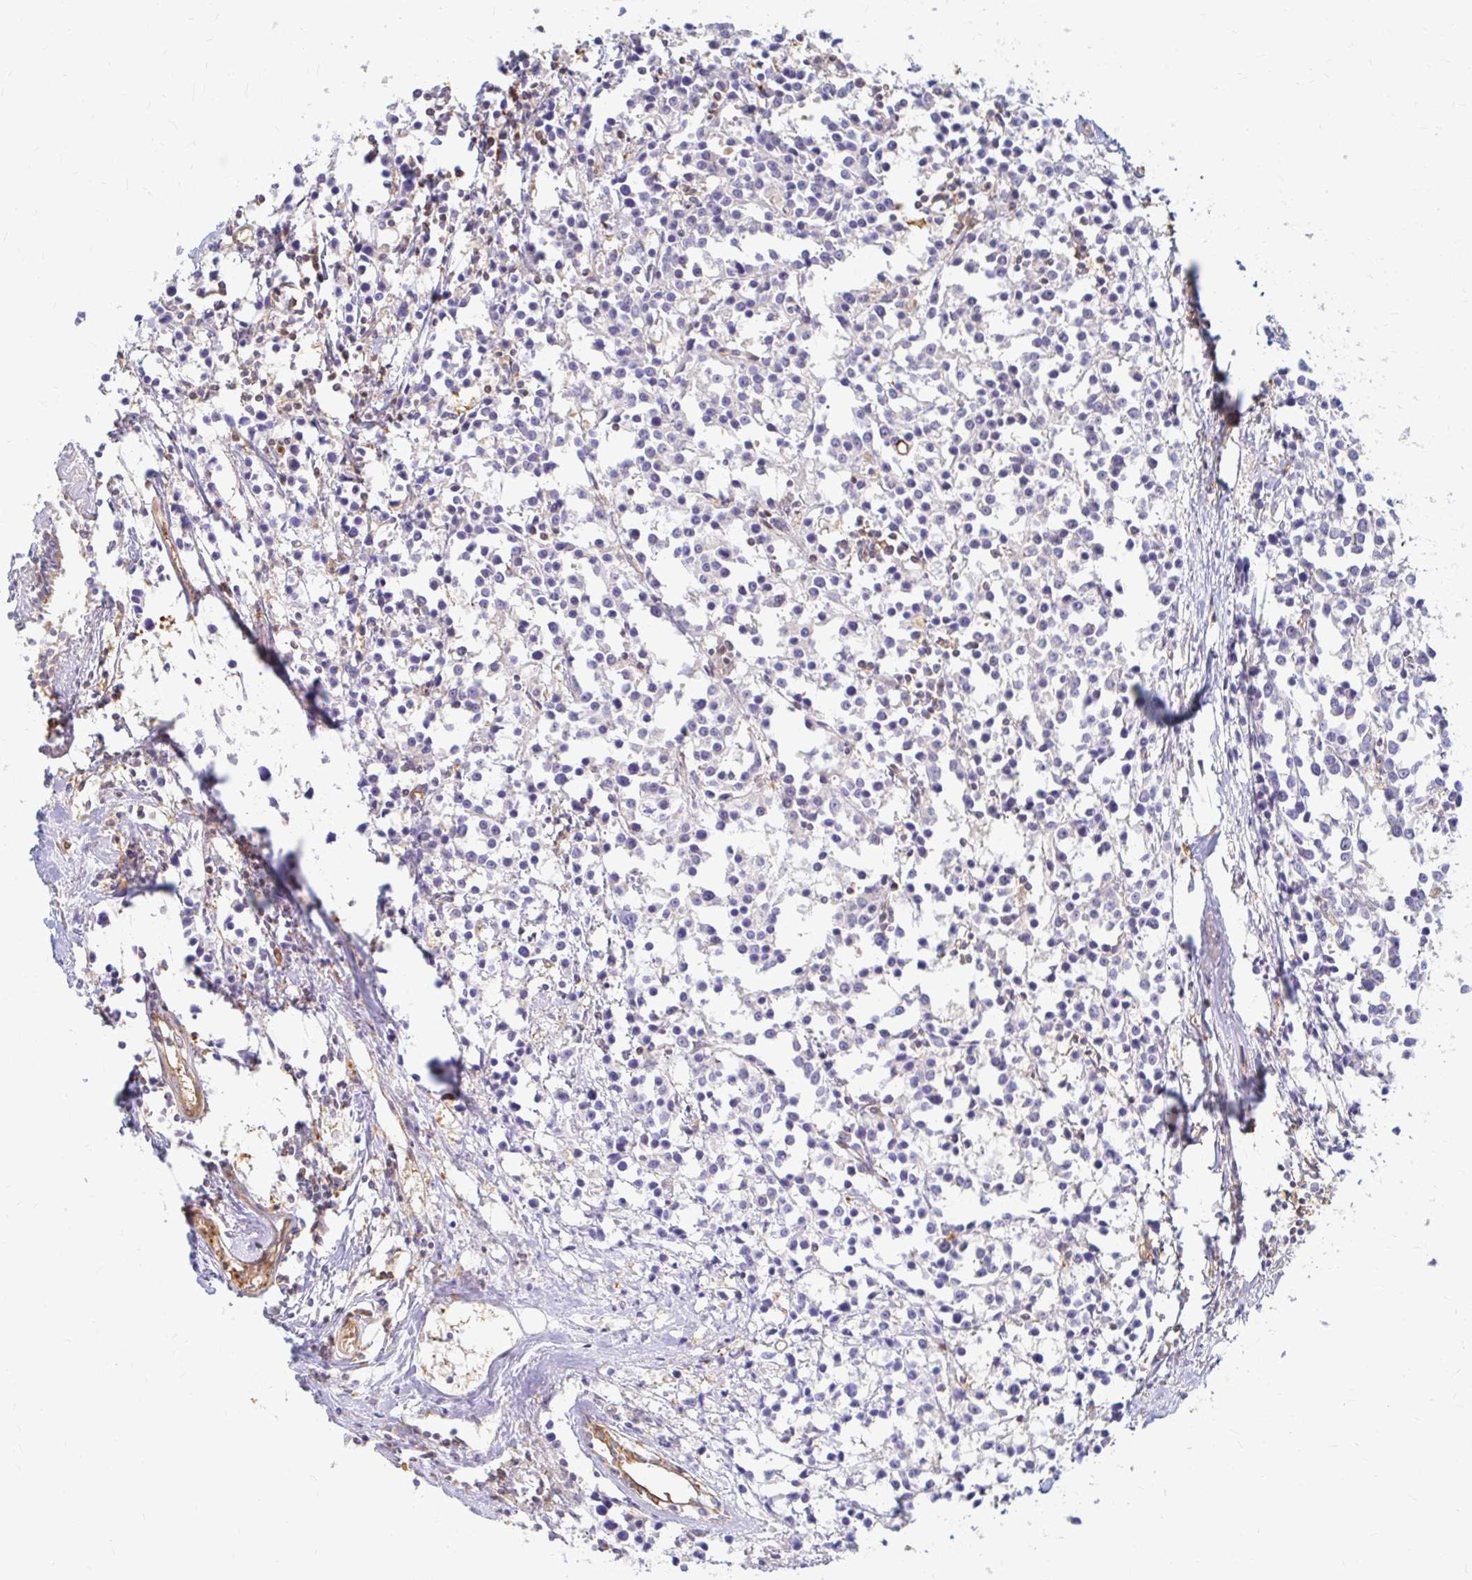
{"staining": {"intensity": "negative", "quantity": "none", "location": "none"}, "tissue": "breast cancer", "cell_type": "Tumor cells", "image_type": "cancer", "snomed": [{"axis": "morphology", "description": "Duct carcinoma"}, {"axis": "topography", "description": "Breast"}], "caption": "DAB (3,3'-diaminobenzidine) immunohistochemical staining of human breast cancer (invasive ductal carcinoma) displays no significant expression in tumor cells.", "gene": "CAST", "patient": {"sex": "female", "age": 80}}